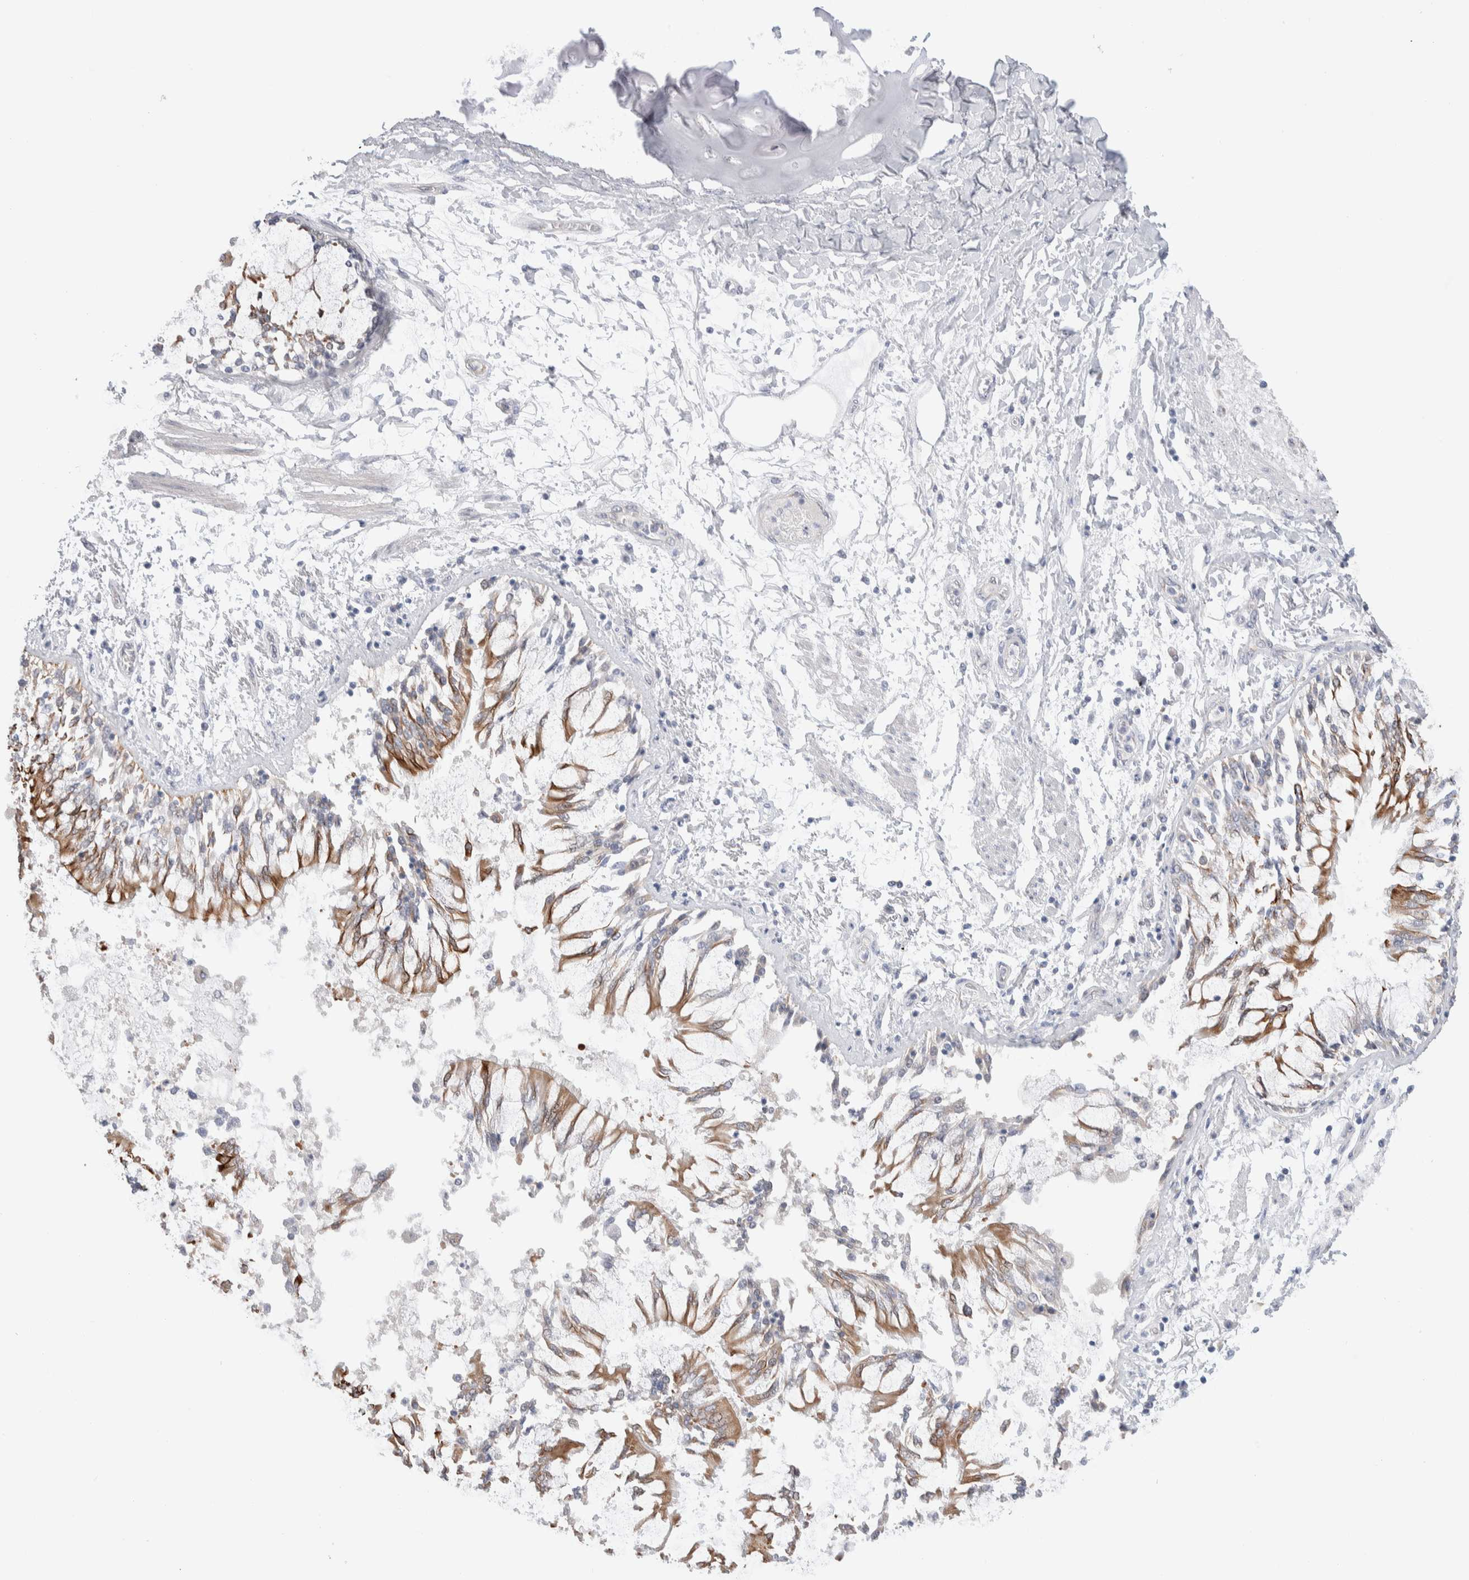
{"staining": {"intensity": "moderate", "quantity": ">75%", "location": "cytoplasmic/membranous"}, "tissue": "lung cancer", "cell_type": "Tumor cells", "image_type": "cancer", "snomed": [{"axis": "morphology", "description": "Normal tissue, NOS"}, {"axis": "morphology", "description": "Squamous cell carcinoma, NOS"}, {"axis": "topography", "description": "Lymph node"}, {"axis": "topography", "description": "Cartilage tissue"}, {"axis": "topography", "description": "Bronchus"}, {"axis": "topography", "description": "Lung"}, {"axis": "topography", "description": "Peripheral nerve tissue"}], "caption": "Protein staining shows moderate cytoplasmic/membranous staining in about >75% of tumor cells in lung cancer (squamous cell carcinoma).", "gene": "C1orf112", "patient": {"sex": "female", "age": 49}}